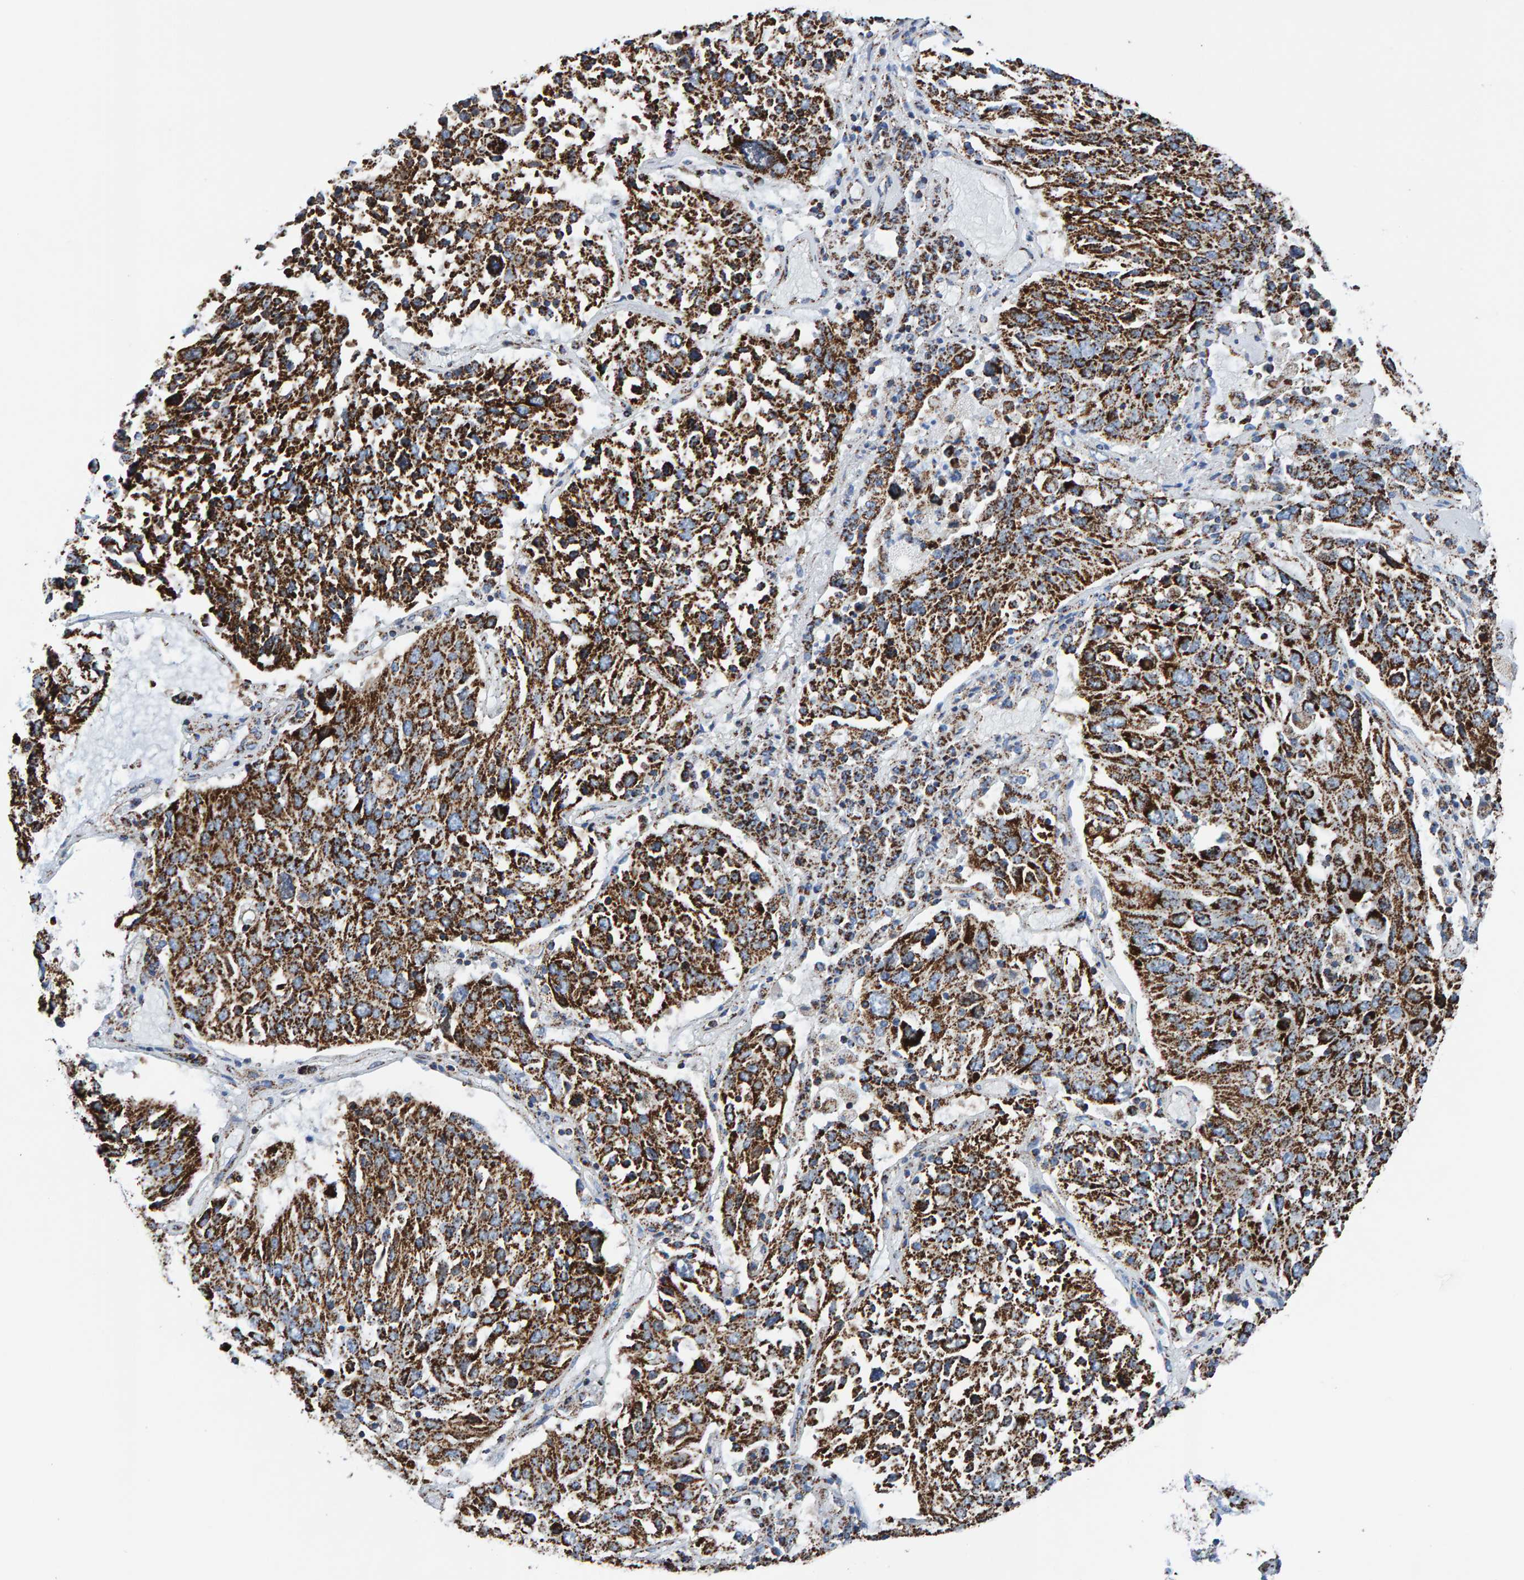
{"staining": {"intensity": "strong", "quantity": ">75%", "location": "cytoplasmic/membranous"}, "tissue": "lung cancer", "cell_type": "Tumor cells", "image_type": "cancer", "snomed": [{"axis": "morphology", "description": "Squamous cell carcinoma, NOS"}, {"axis": "topography", "description": "Lung"}], "caption": "Brown immunohistochemical staining in squamous cell carcinoma (lung) displays strong cytoplasmic/membranous positivity in approximately >75% of tumor cells.", "gene": "ENSG00000262660", "patient": {"sex": "male", "age": 65}}